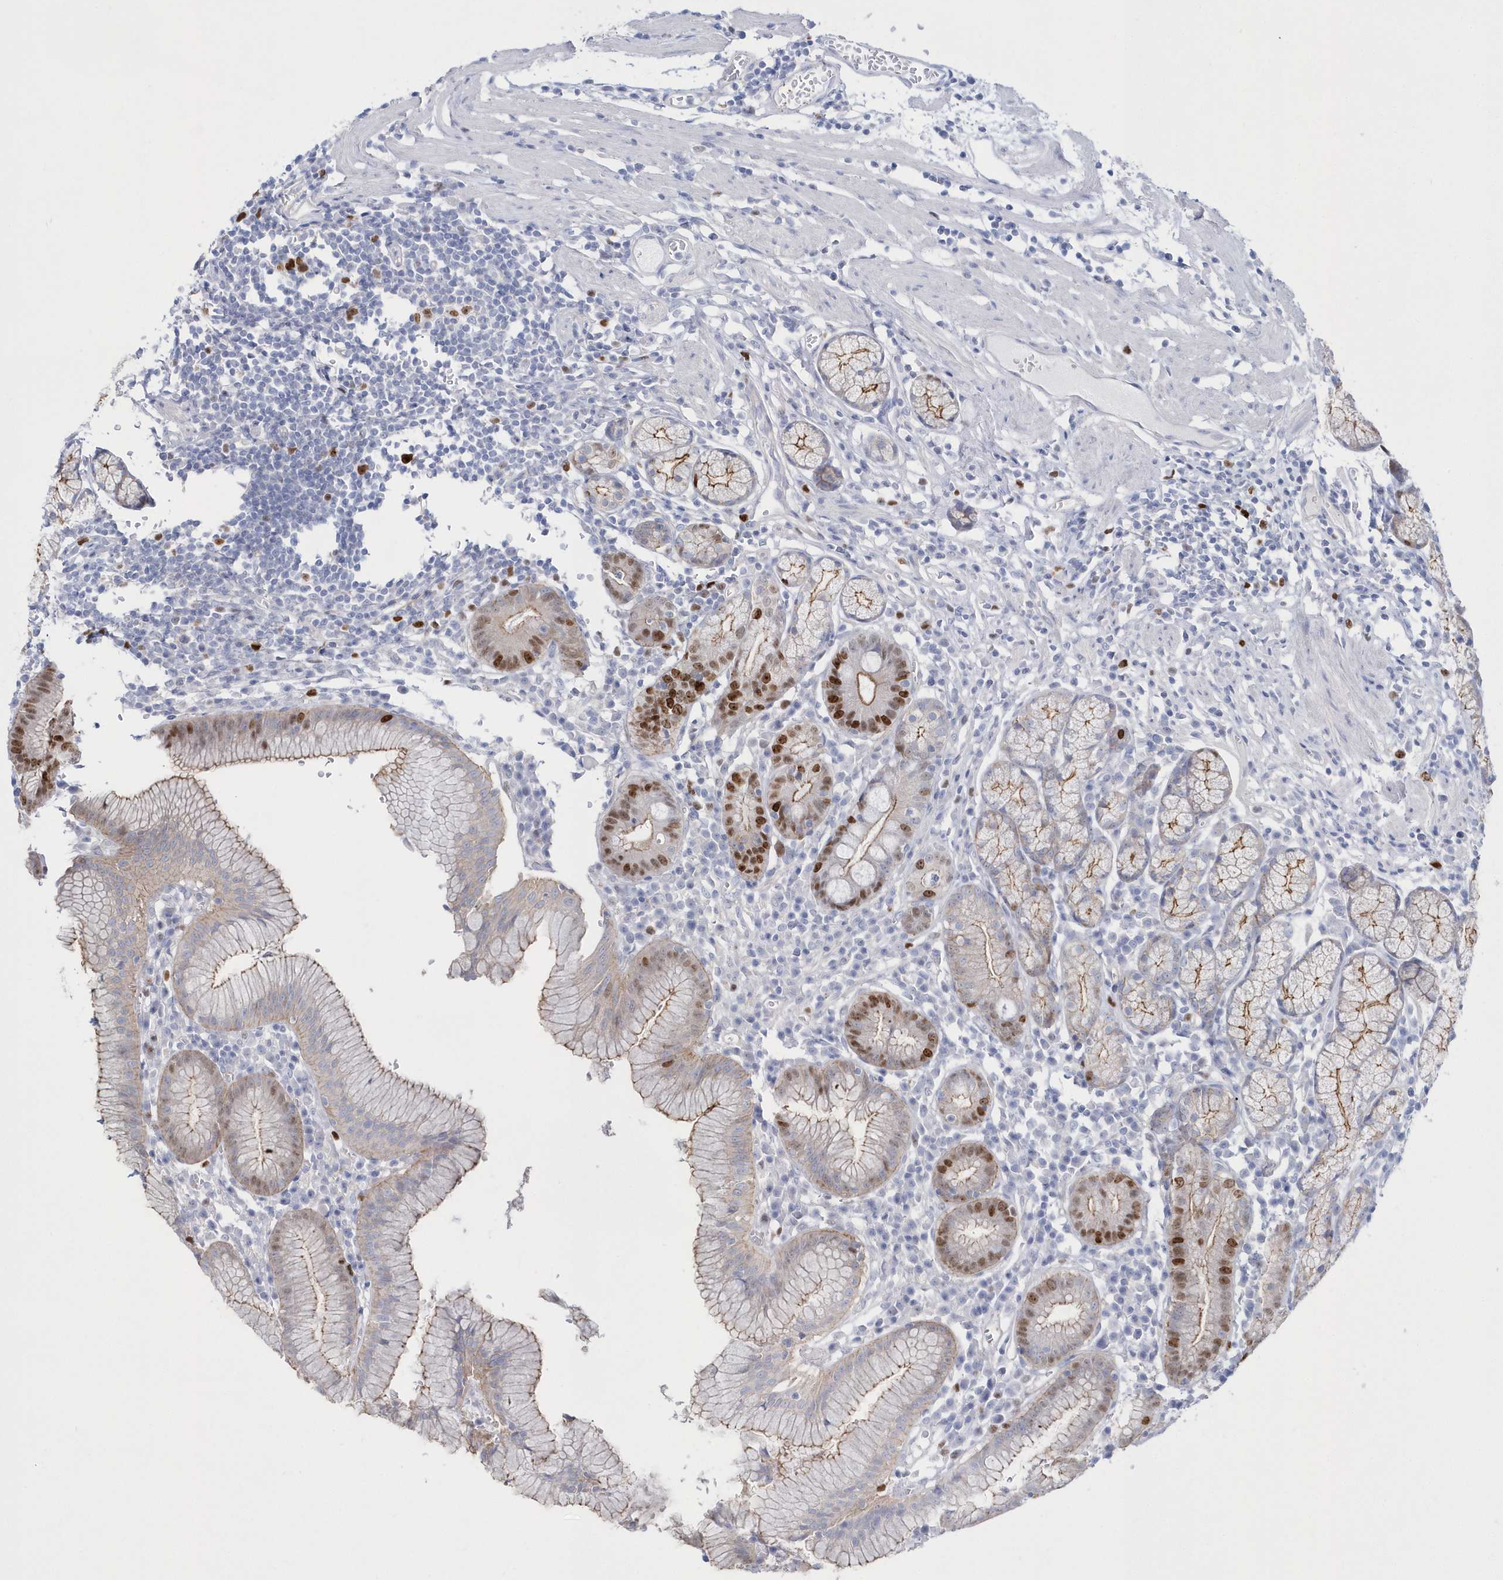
{"staining": {"intensity": "strong", "quantity": "<25%", "location": "cytoplasmic/membranous,nuclear"}, "tissue": "stomach", "cell_type": "Glandular cells", "image_type": "normal", "snomed": [{"axis": "morphology", "description": "Normal tissue, NOS"}, {"axis": "topography", "description": "Stomach"}], "caption": "Stomach stained with DAB (3,3'-diaminobenzidine) IHC demonstrates medium levels of strong cytoplasmic/membranous,nuclear positivity in about <25% of glandular cells.", "gene": "TMCO6", "patient": {"sex": "male", "age": 55}}